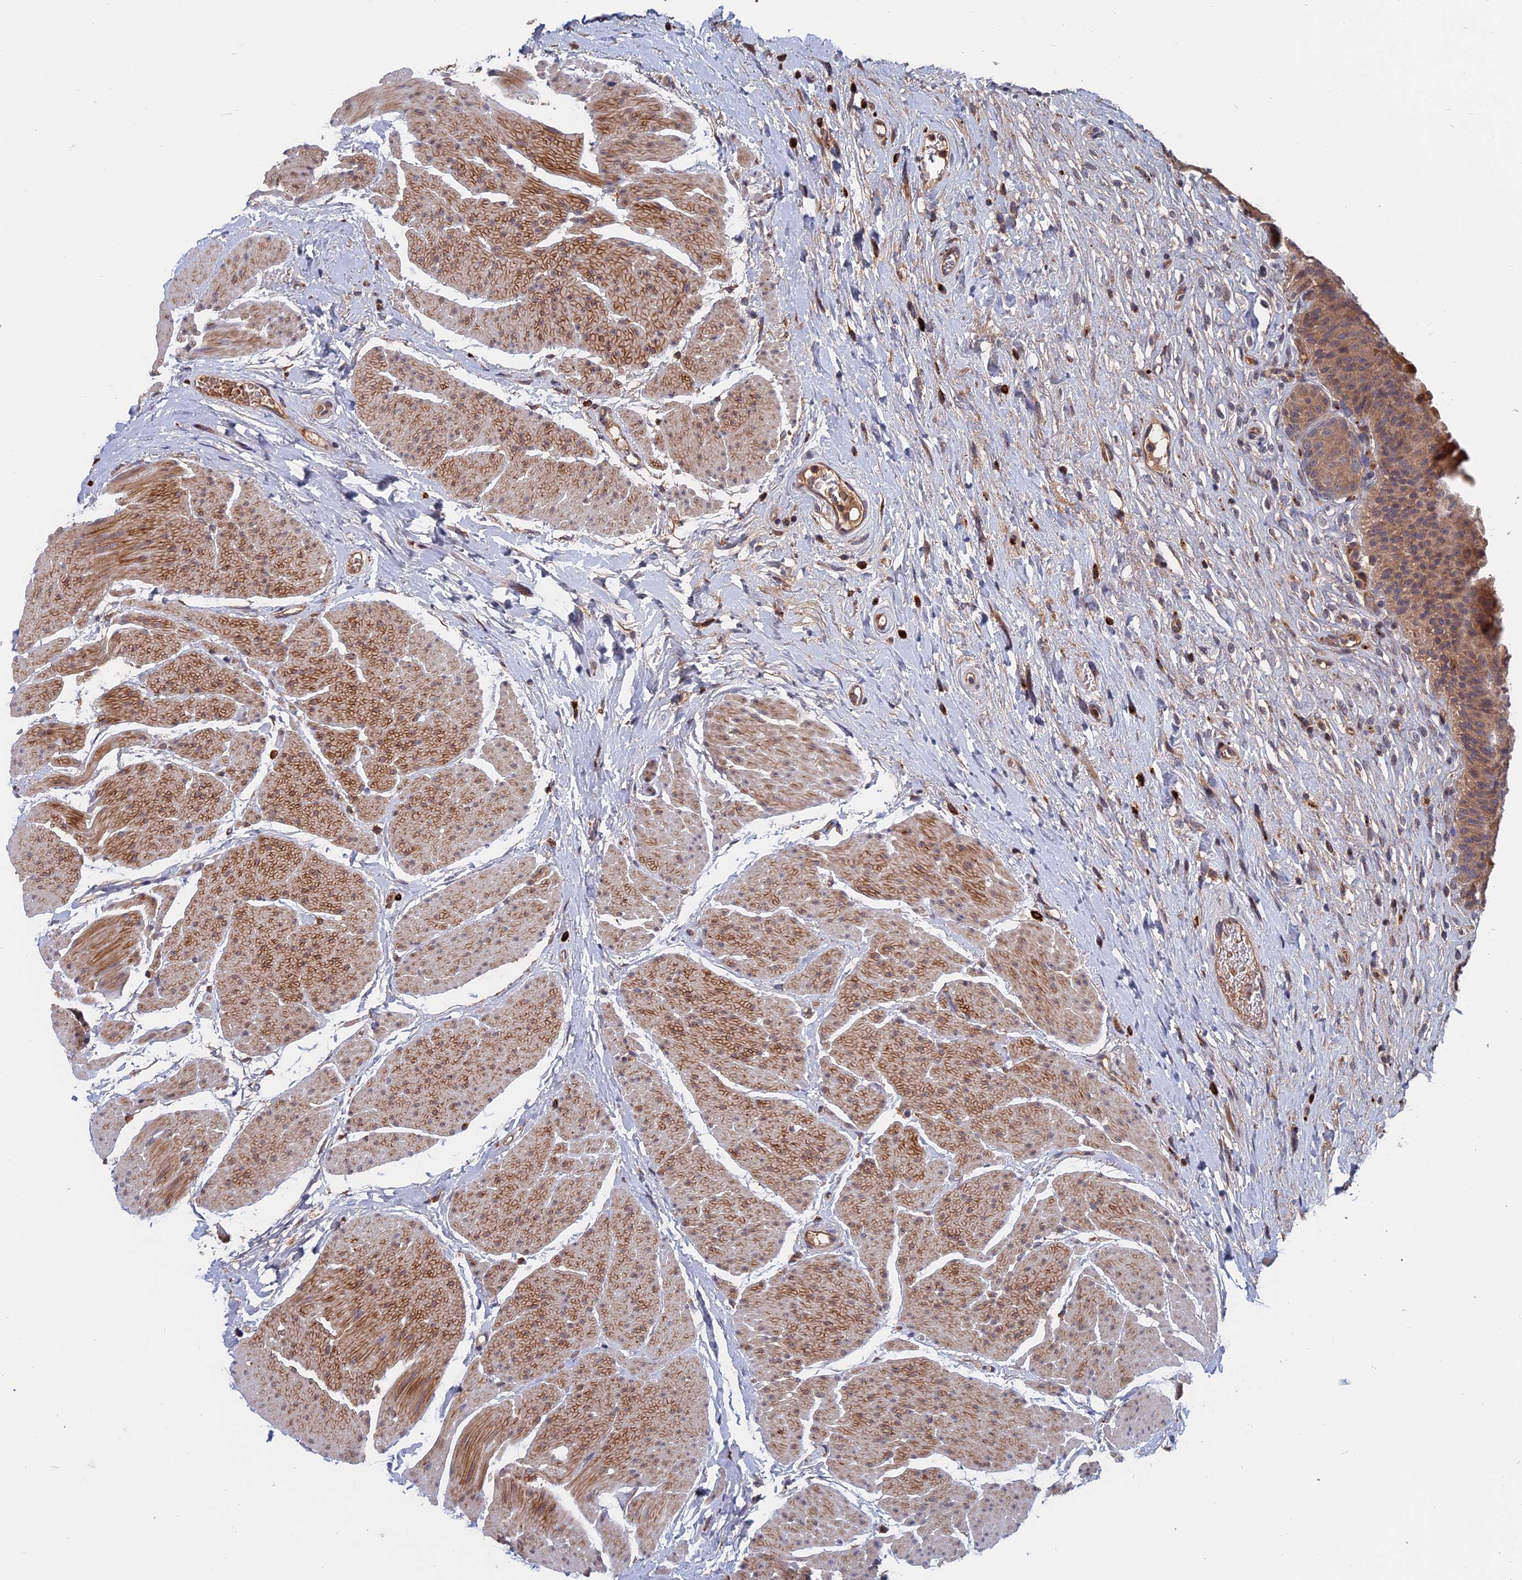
{"staining": {"intensity": "moderate", "quantity": ">75%", "location": "cytoplasmic/membranous"}, "tissue": "urinary bladder", "cell_type": "Urothelial cells", "image_type": "normal", "snomed": [{"axis": "morphology", "description": "Normal tissue, NOS"}, {"axis": "topography", "description": "Urinary bladder"}], "caption": "Brown immunohistochemical staining in normal human urinary bladder reveals moderate cytoplasmic/membranous expression in approximately >75% of urothelial cells.", "gene": "TRAPPC2L", "patient": {"sex": "male", "age": 74}}